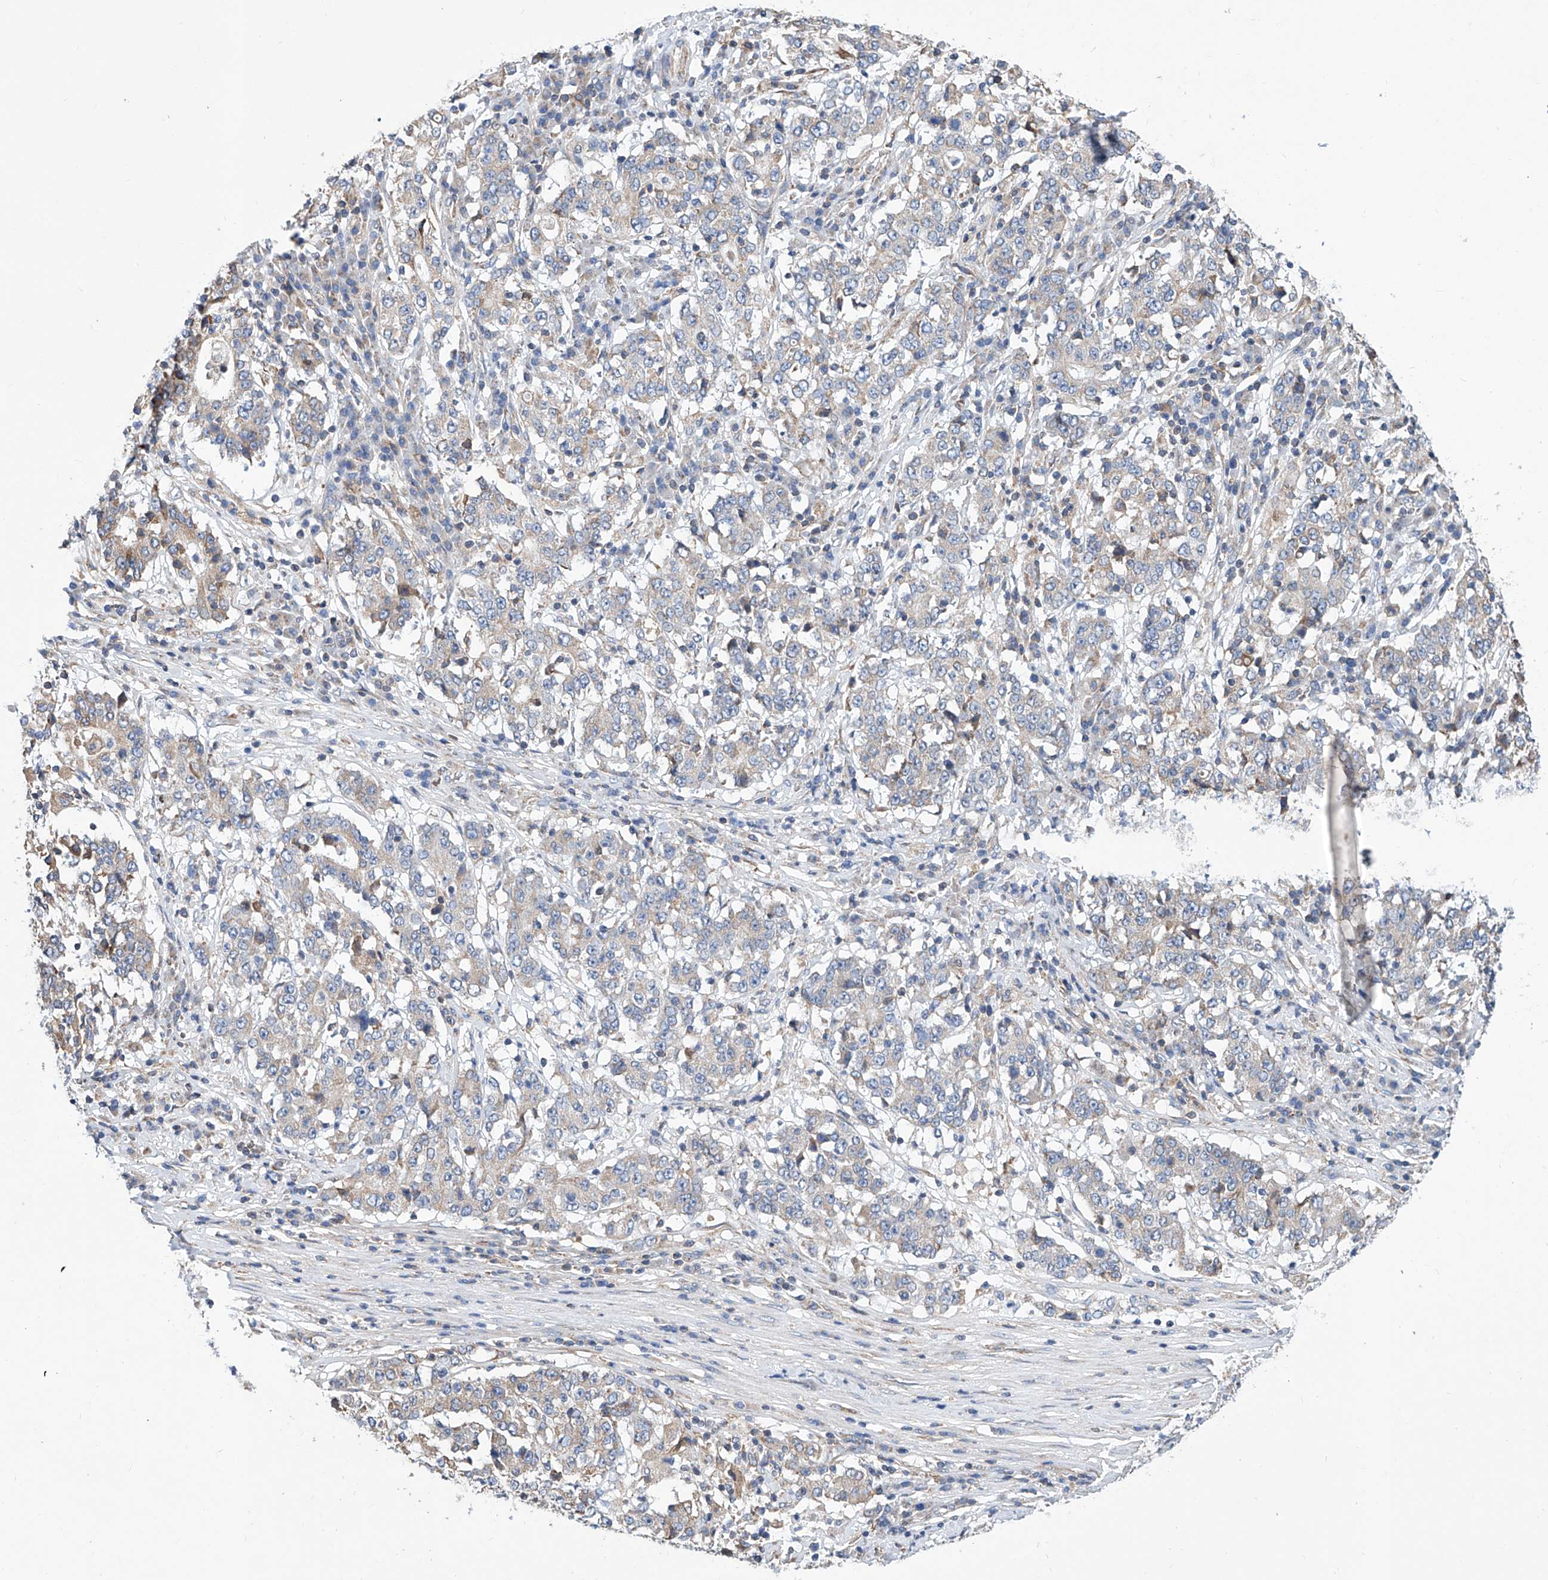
{"staining": {"intensity": "negative", "quantity": "none", "location": "none"}, "tissue": "stomach cancer", "cell_type": "Tumor cells", "image_type": "cancer", "snomed": [{"axis": "morphology", "description": "Adenocarcinoma, NOS"}, {"axis": "topography", "description": "Stomach"}], "caption": "Stomach adenocarcinoma was stained to show a protein in brown. There is no significant positivity in tumor cells. (Brightfield microscopy of DAB (3,3'-diaminobenzidine) immunohistochemistry (IHC) at high magnification).", "gene": "MAD2L1", "patient": {"sex": "male", "age": 59}}